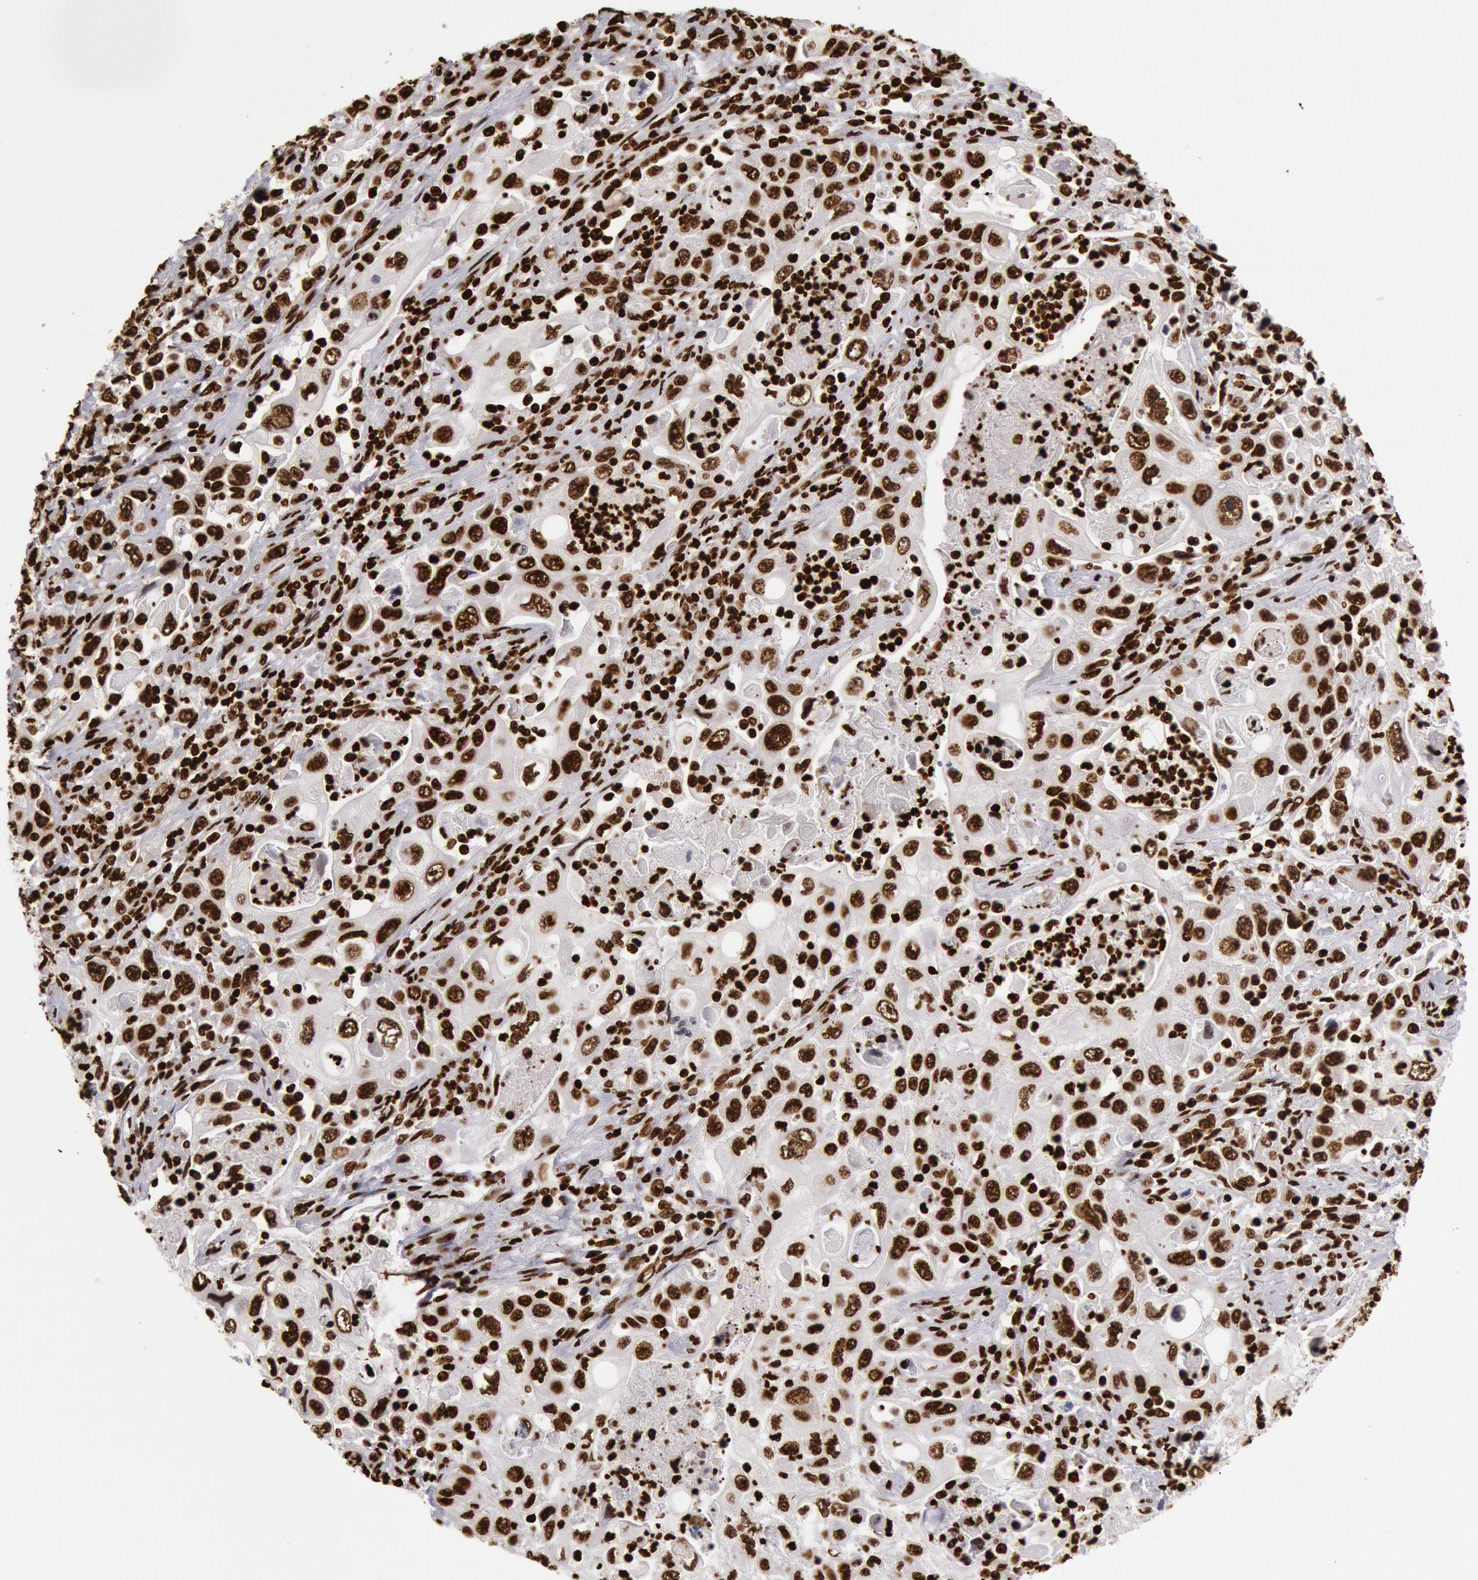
{"staining": {"intensity": "strong", "quantity": ">75%", "location": "nuclear"}, "tissue": "pancreatic cancer", "cell_type": "Tumor cells", "image_type": "cancer", "snomed": [{"axis": "morphology", "description": "Adenocarcinoma, NOS"}, {"axis": "topography", "description": "Pancreas"}], "caption": "This is a photomicrograph of immunohistochemistry staining of pancreatic adenocarcinoma, which shows strong expression in the nuclear of tumor cells.", "gene": "H3-4", "patient": {"sex": "male", "age": 70}}